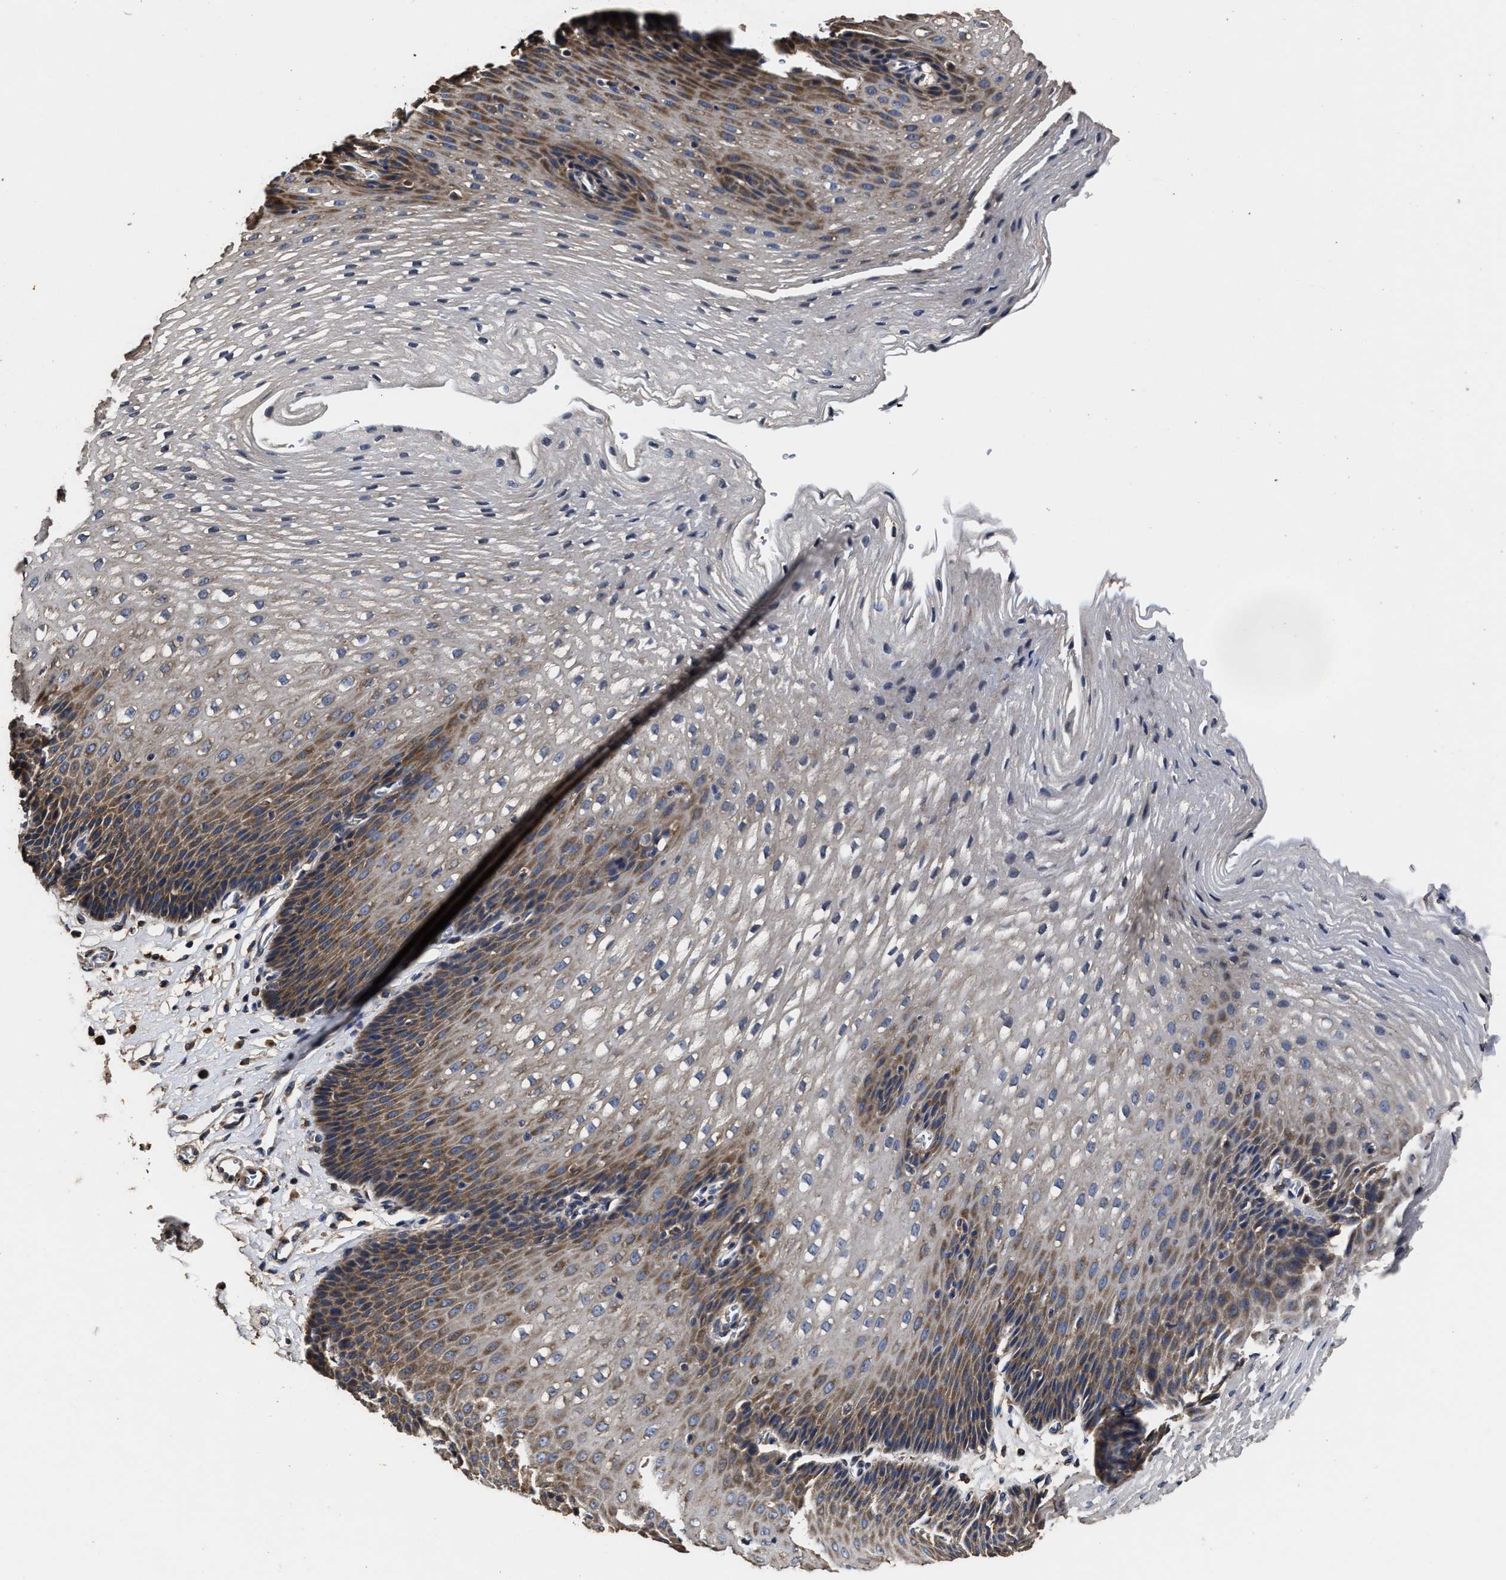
{"staining": {"intensity": "moderate", "quantity": "25%-75%", "location": "cytoplasmic/membranous"}, "tissue": "esophagus", "cell_type": "Squamous epithelial cells", "image_type": "normal", "snomed": [{"axis": "morphology", "description": "Normal tissue, NOS"}, {"axis": "topography", "description": "Esophagus"}], "caption": "Immunohistochemical staining of benign human esophagus demonstrates medium levels of moderate cytoplasmic/membranous positivity in about 25%-75% of squamous epithelial cells.", "gene": "PPM1K", "patient": {"sex": "male", "age": 48}}